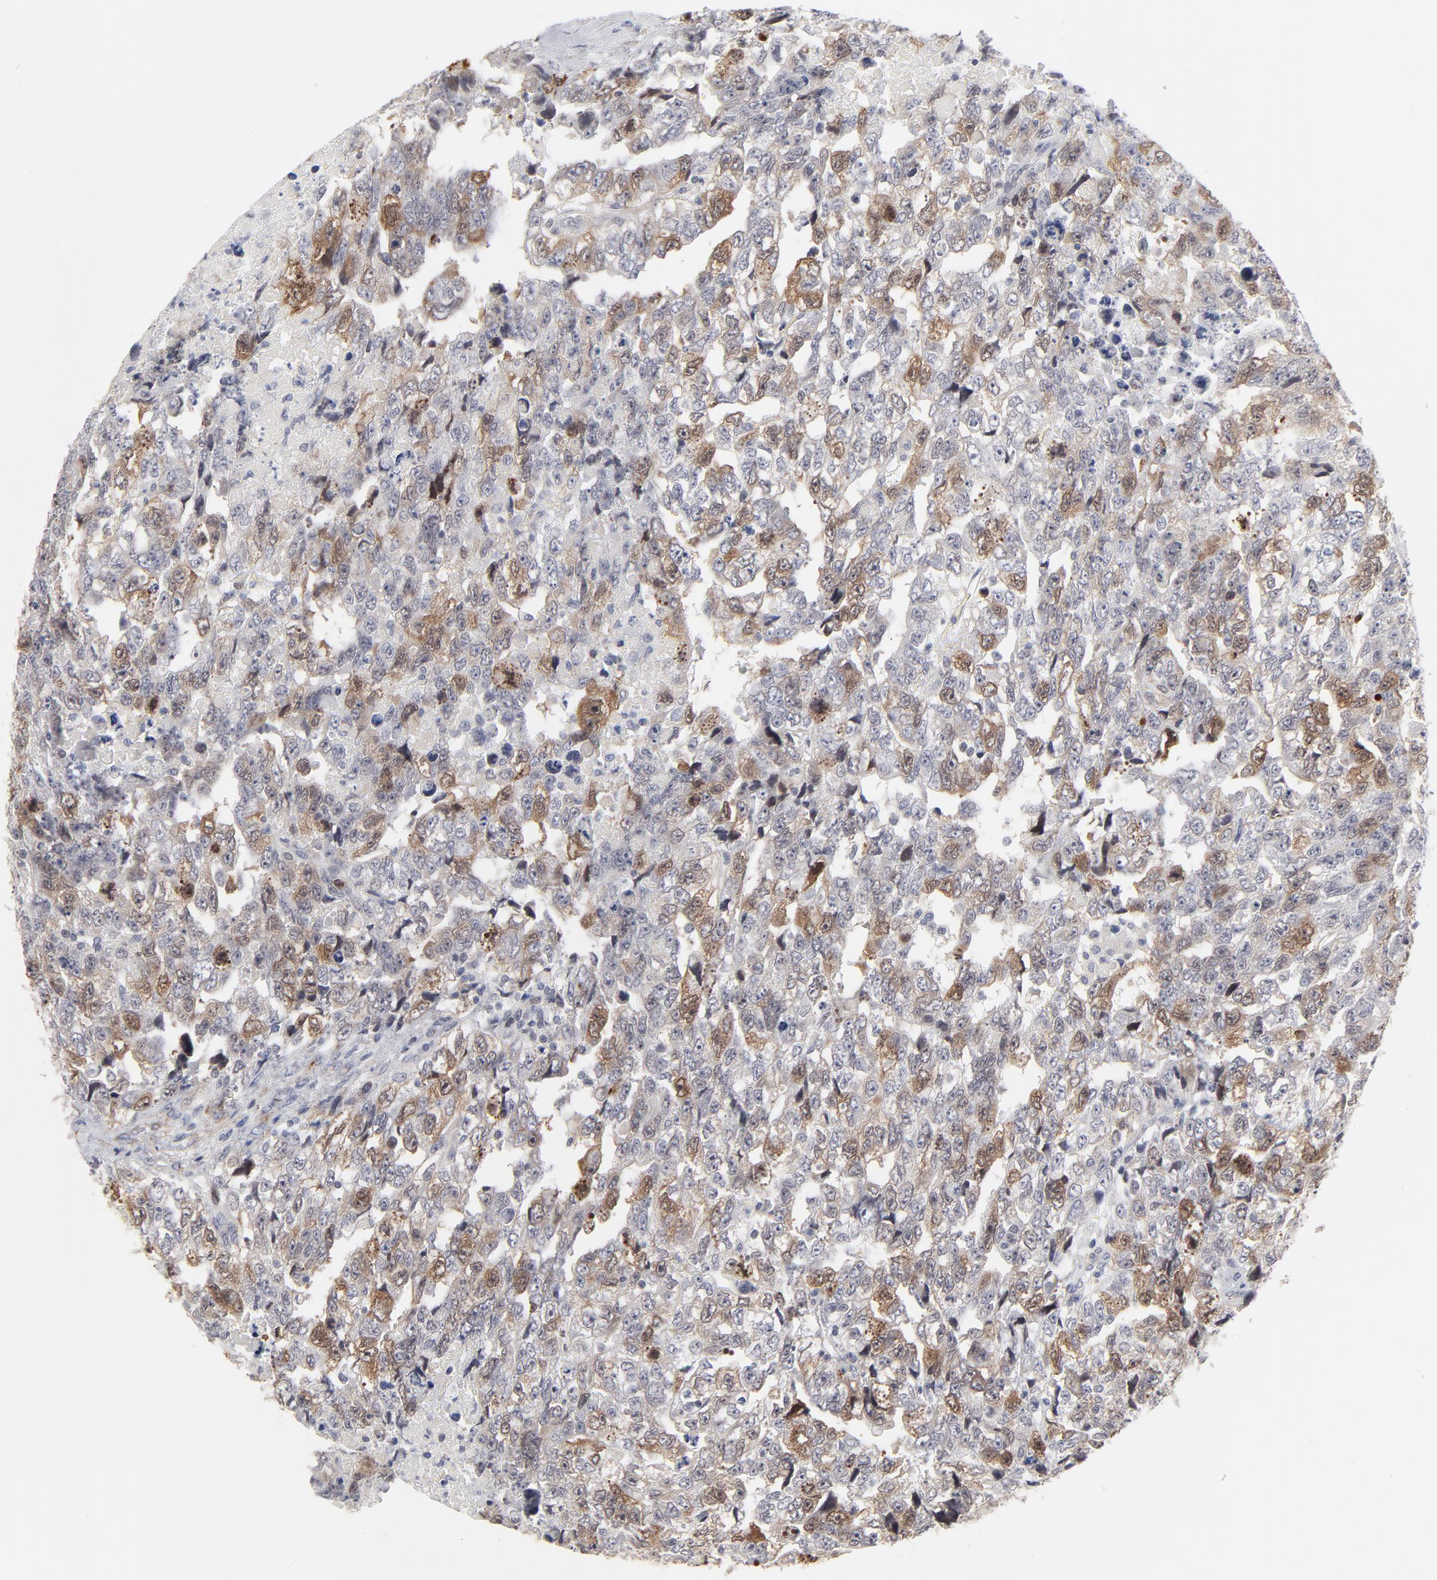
{"staining": {"intensity": "moderate", "quantity": "25%-75%", "location": "cytoplasmic/membranous"}, "tissue": "testis cancer", "cell_type": "Tumor cells", "image_type": "cancer", "snomed": [{"axis": "morphology", "description": "Carcinoma, Embryonal, NOS"}, {"axis": "topography", "description": "Testis"}], "caption": "IHC of human embryonal carcinoma (testis) demonstrates medium levels of moderate cytoplasmic/membranous positivity in about 25%-75% of tumor cells.", "gene": "AURKA", "patient": {"sex": "male", "age": 36}}